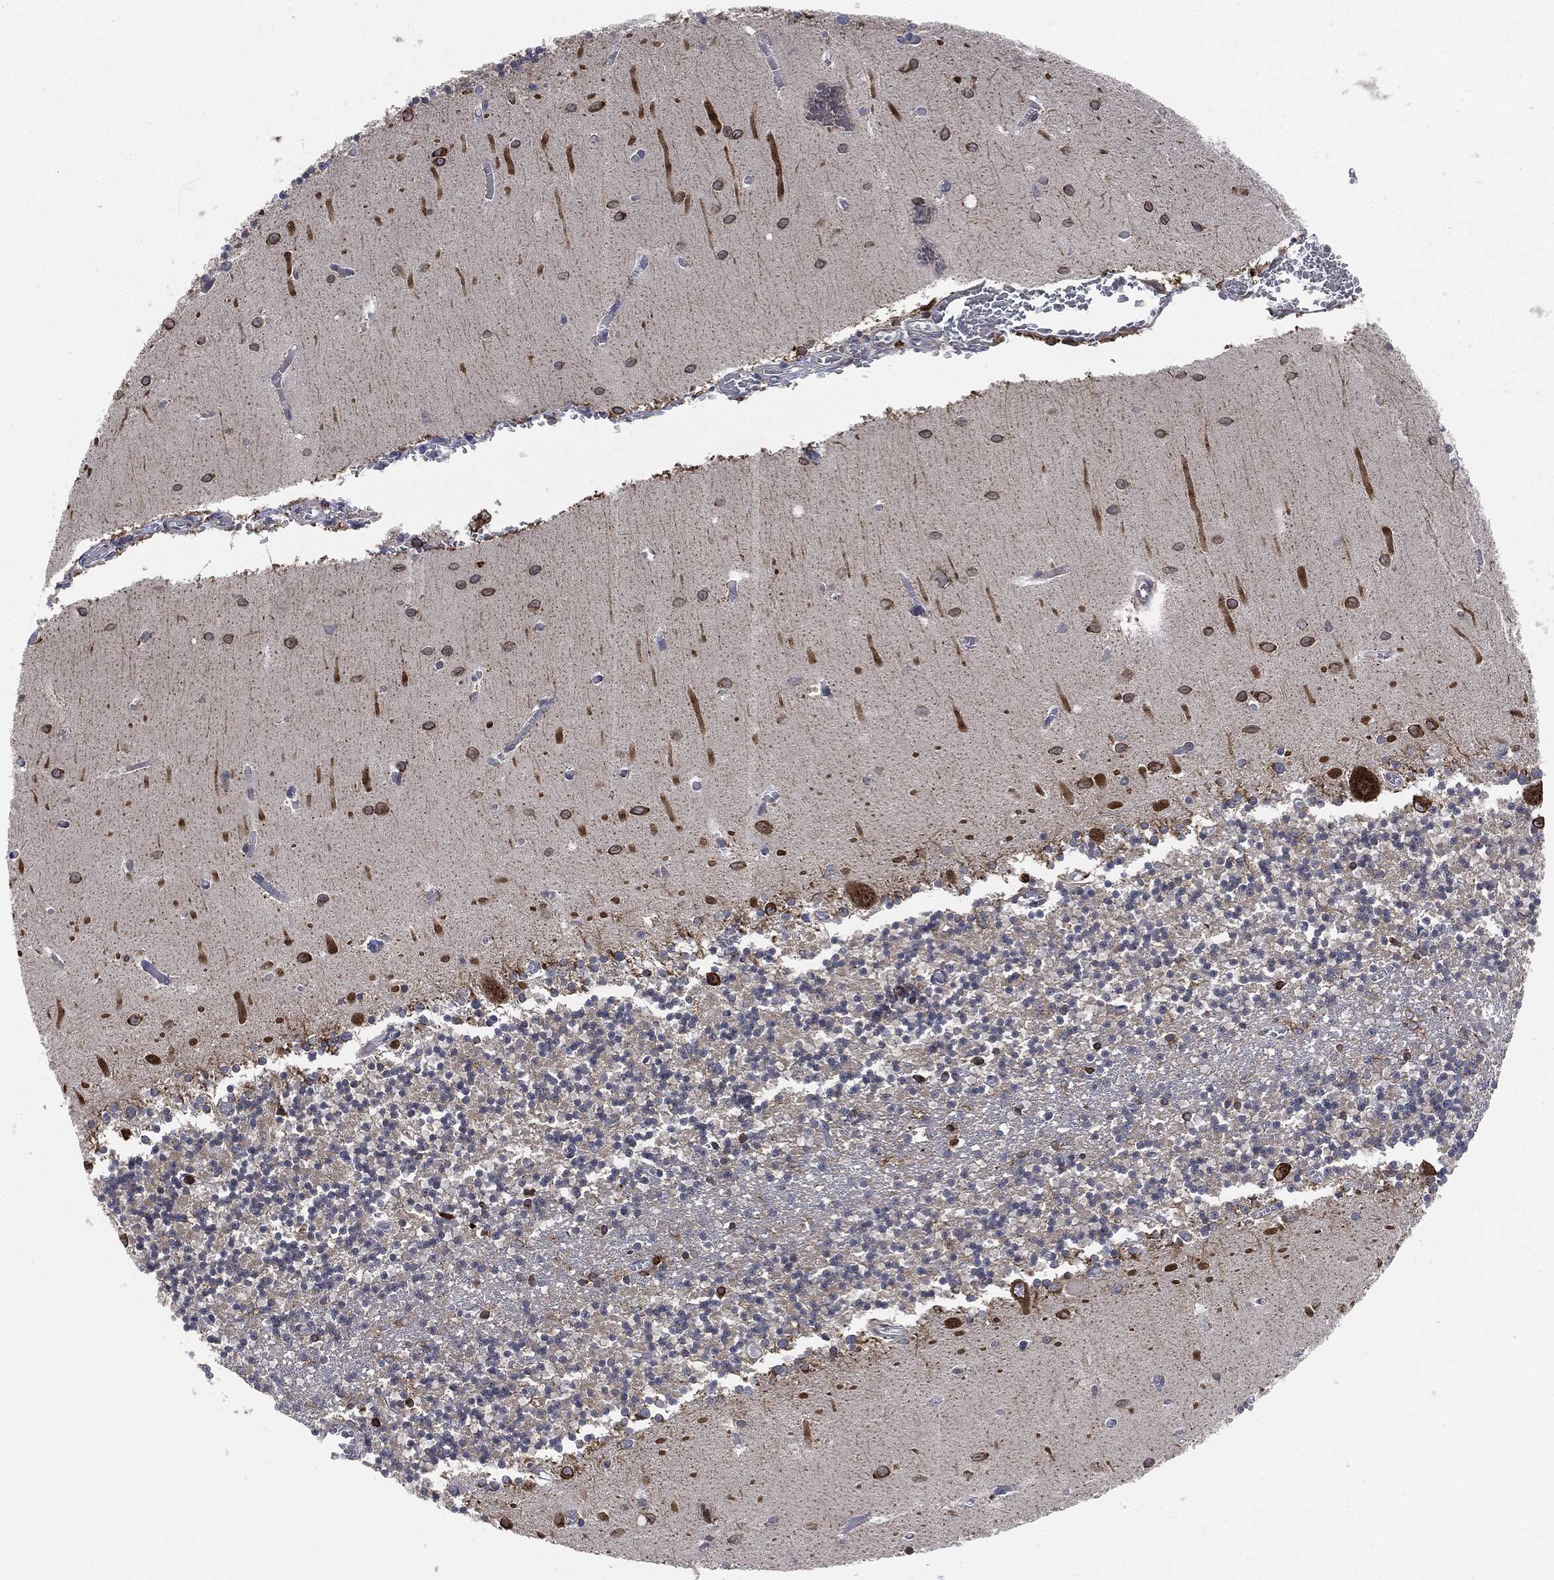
{"staining": {"intensity": "negative", "quantity": "none", "location": "none"}, "tissue": "cerebellum", "cell_type": "Cells in granular layer", "image_type": "normal", "snomed": [{"axis": "morphology", "description": "Normal tissue, NOS"}, {"axis": "topography", "description": "Cerebellum"}], "caption": "This is a micrograph of IHC staining of normal cerebellum, which shows no staining in cells in granular layer. The staining was performed using DAB to visualize the protein expression in brown, while the nuclei were stained in blue with hematoxylin (Magnification: 20x).", "gene": "CALR", "patient": {"sex": "female", "age": 64}}